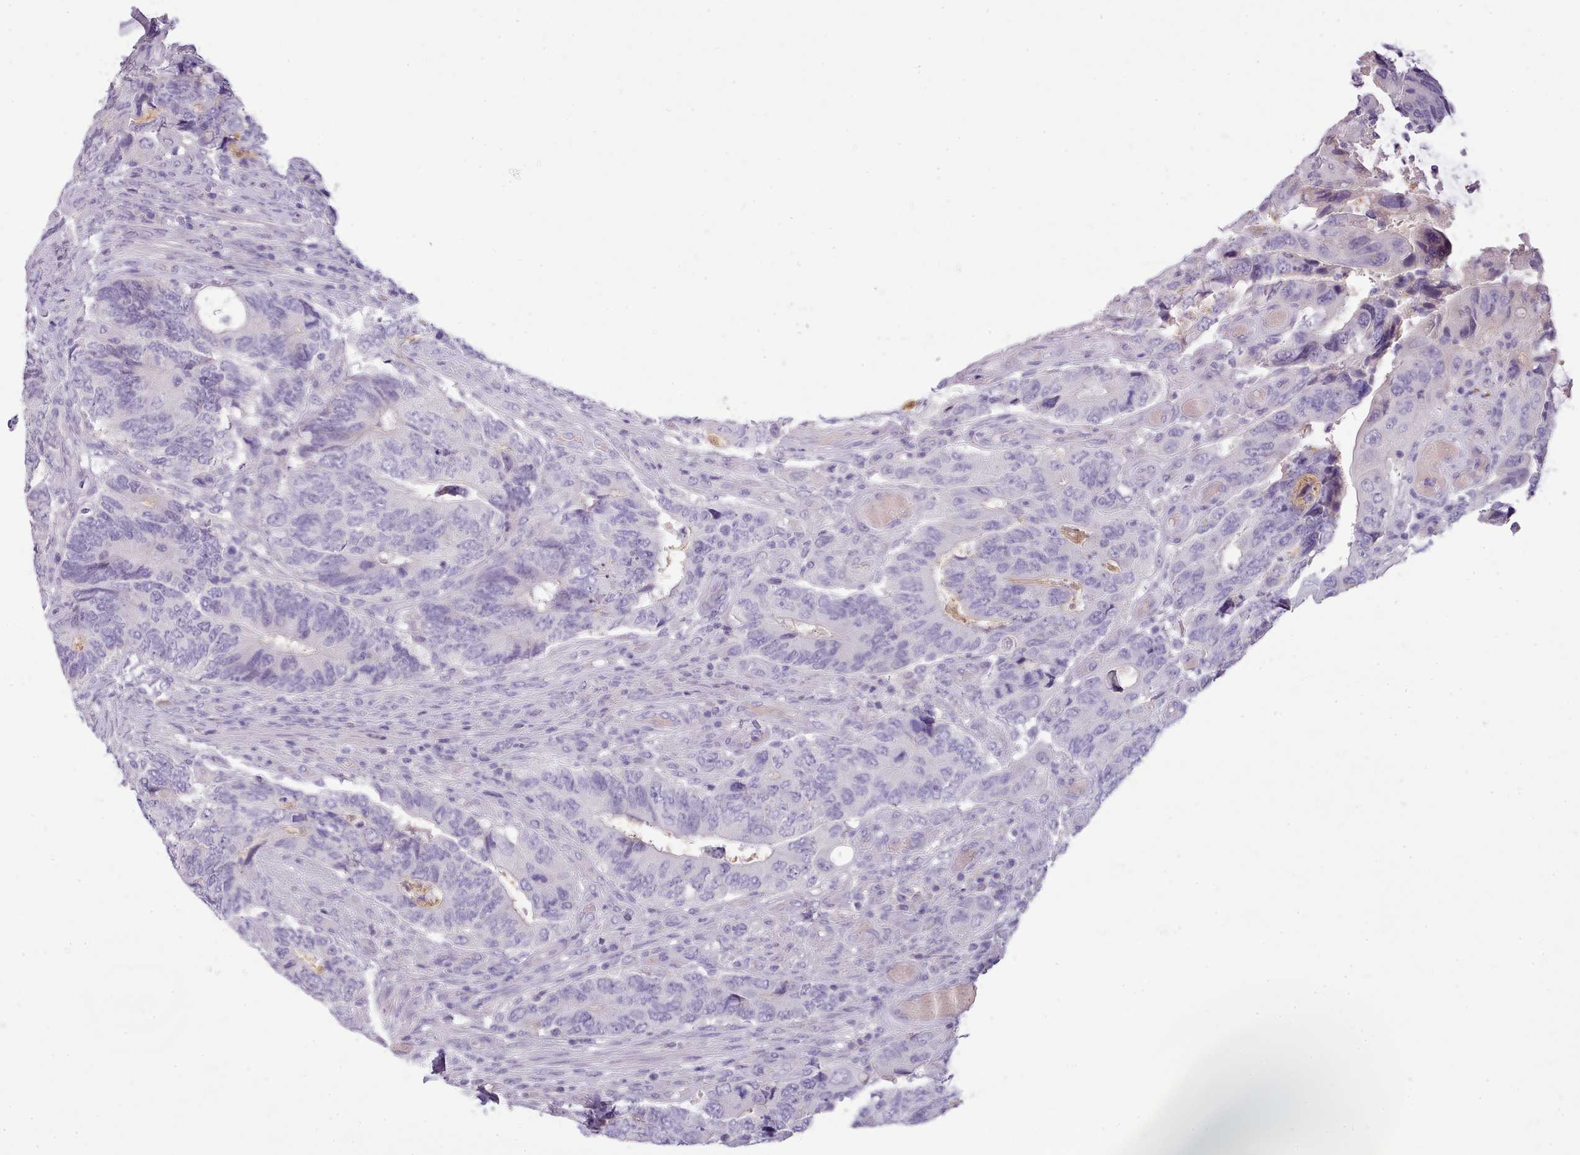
{"staining": {"intensity": "negative", "quantity": "none", "location": "none"}, "tissue": "colorectal cancer", "cell_type": "Tumor cells", "image_type": "cancer", "snomed": [{"axis": "morphology", "description": "Adenocarcinoma, NOS"}, {"axis": "topography", "description": "Colon"}], "caption": "Immunohistochemistry (IHC) histopathology image of colorectal cancer (adenocarcinoma) stained for a protein (brown), which demonstrates no expression in tumor cells. (Stains: DAB immunohistochemistry with hematoxylin counter stain, Microscopy: brightfield microscopy at high magnification).", "gene": "TOX2", "patient": {"sex": "male", "age": 87}}